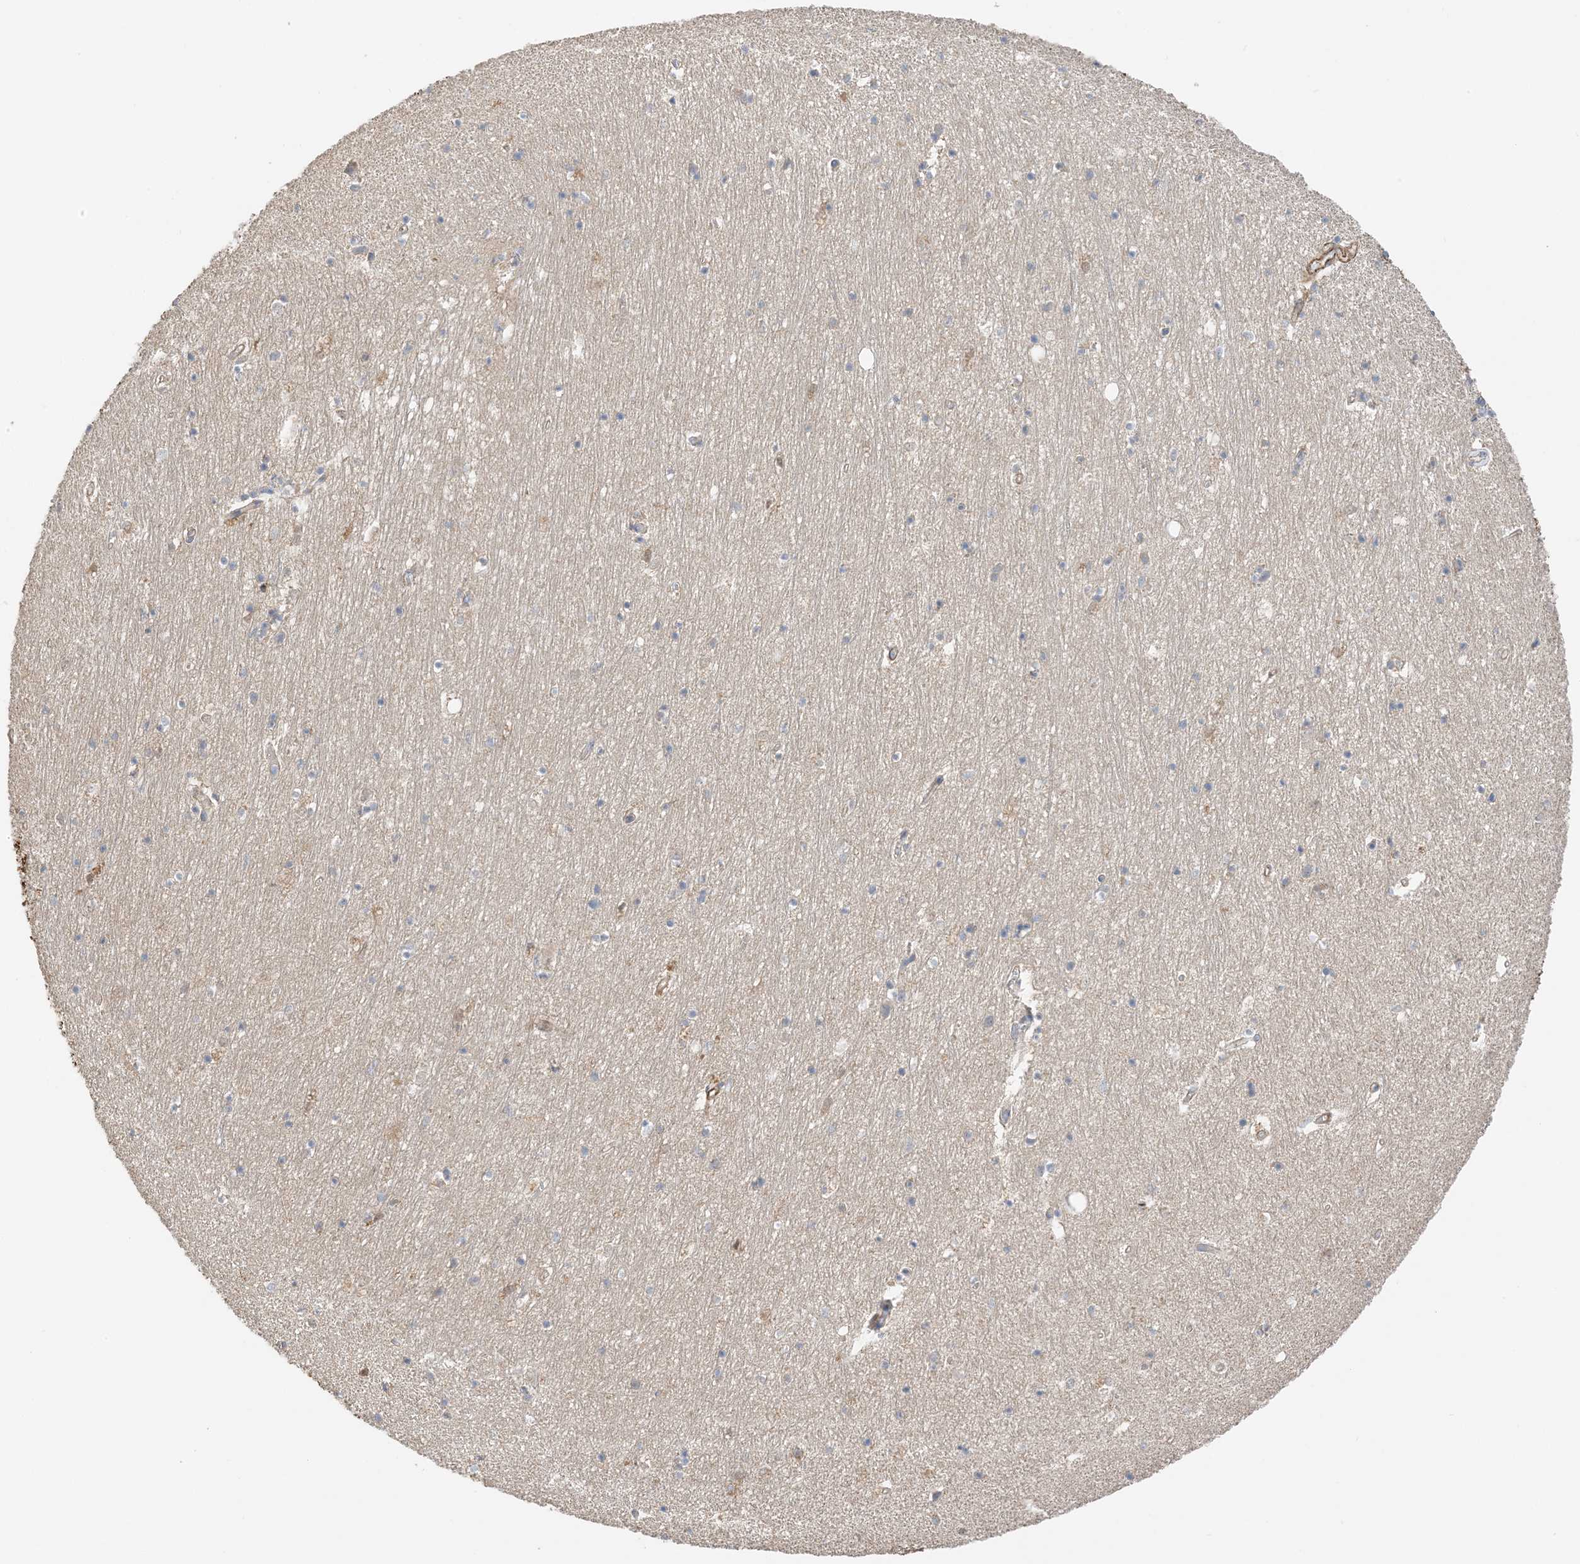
{"staining": {"intensity": "negative", "quantity": "none", "location": "none"}, "tissue": "hippocampus", "cell_type": "Glial cells", "image_type": "normal", "snomed": [{"axis": "morphology", "description": "Normal tissue, NOS"}, {"axis": "topography", "description": "Hippocampus"}], "caption": "IHC of benign human hippocampus demonstrates no positivity in glial cells.", "gene": "KIFBP", "patient": {"sex": "female", "age": 64}}